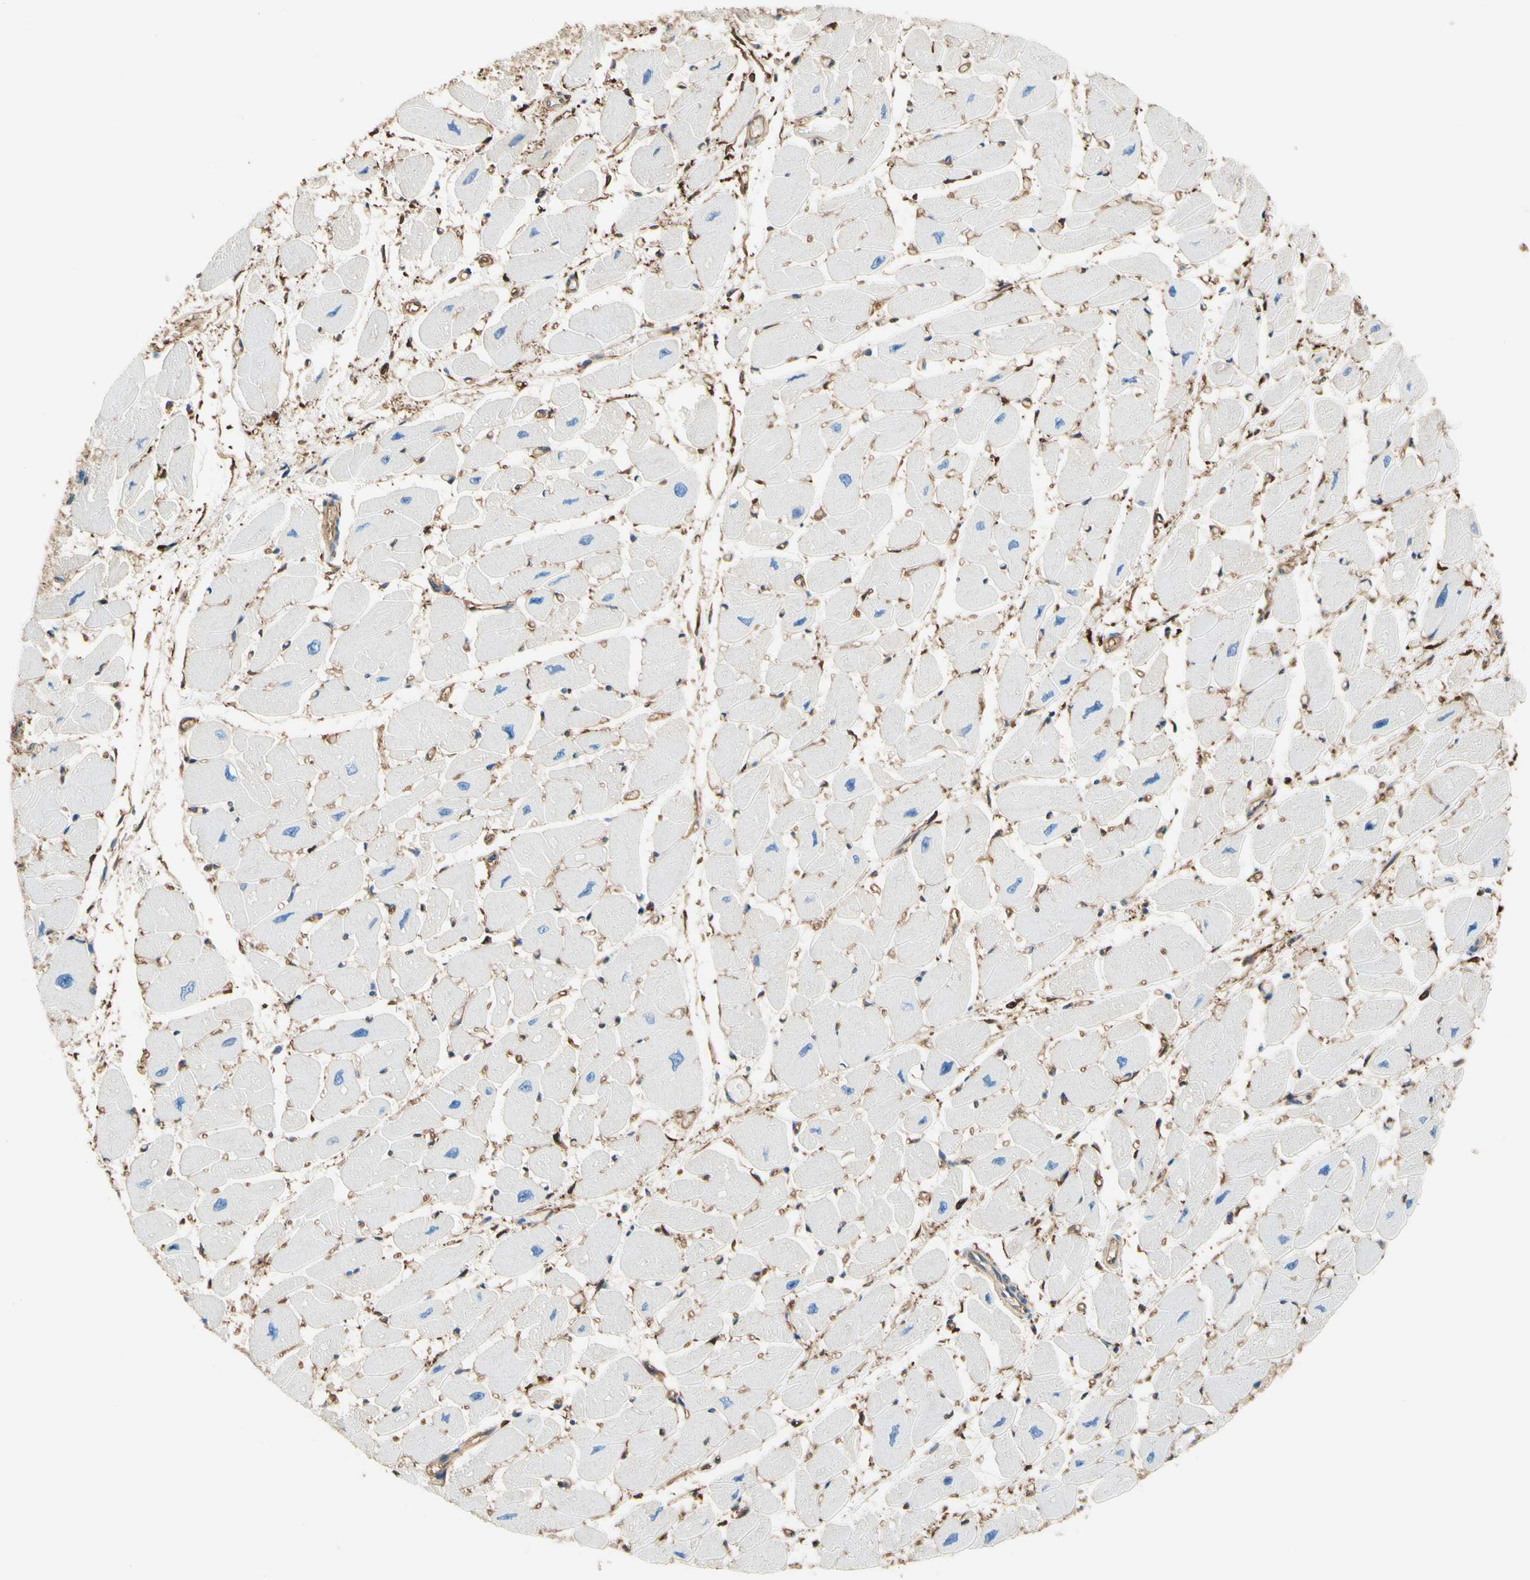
{"staining": {"intensity": "negative", "quantity": "none", "location": "none"}, "tissue": "heart muscle", "cell_type": "Cardiomyocytes", "image_type": "normal", "snomed": [{"axis": "morphology", "description": "Normal tissue, NOS"}, {"axis": "topography", "description": "Heart"}], "caption": "Human heart muscle stained for a protein using immunohistochemistry (IHC) shows no positivity in cardiomyocytes.", "gene": "DPYSL3", "patient": {"sex": "female", "age": 54}}